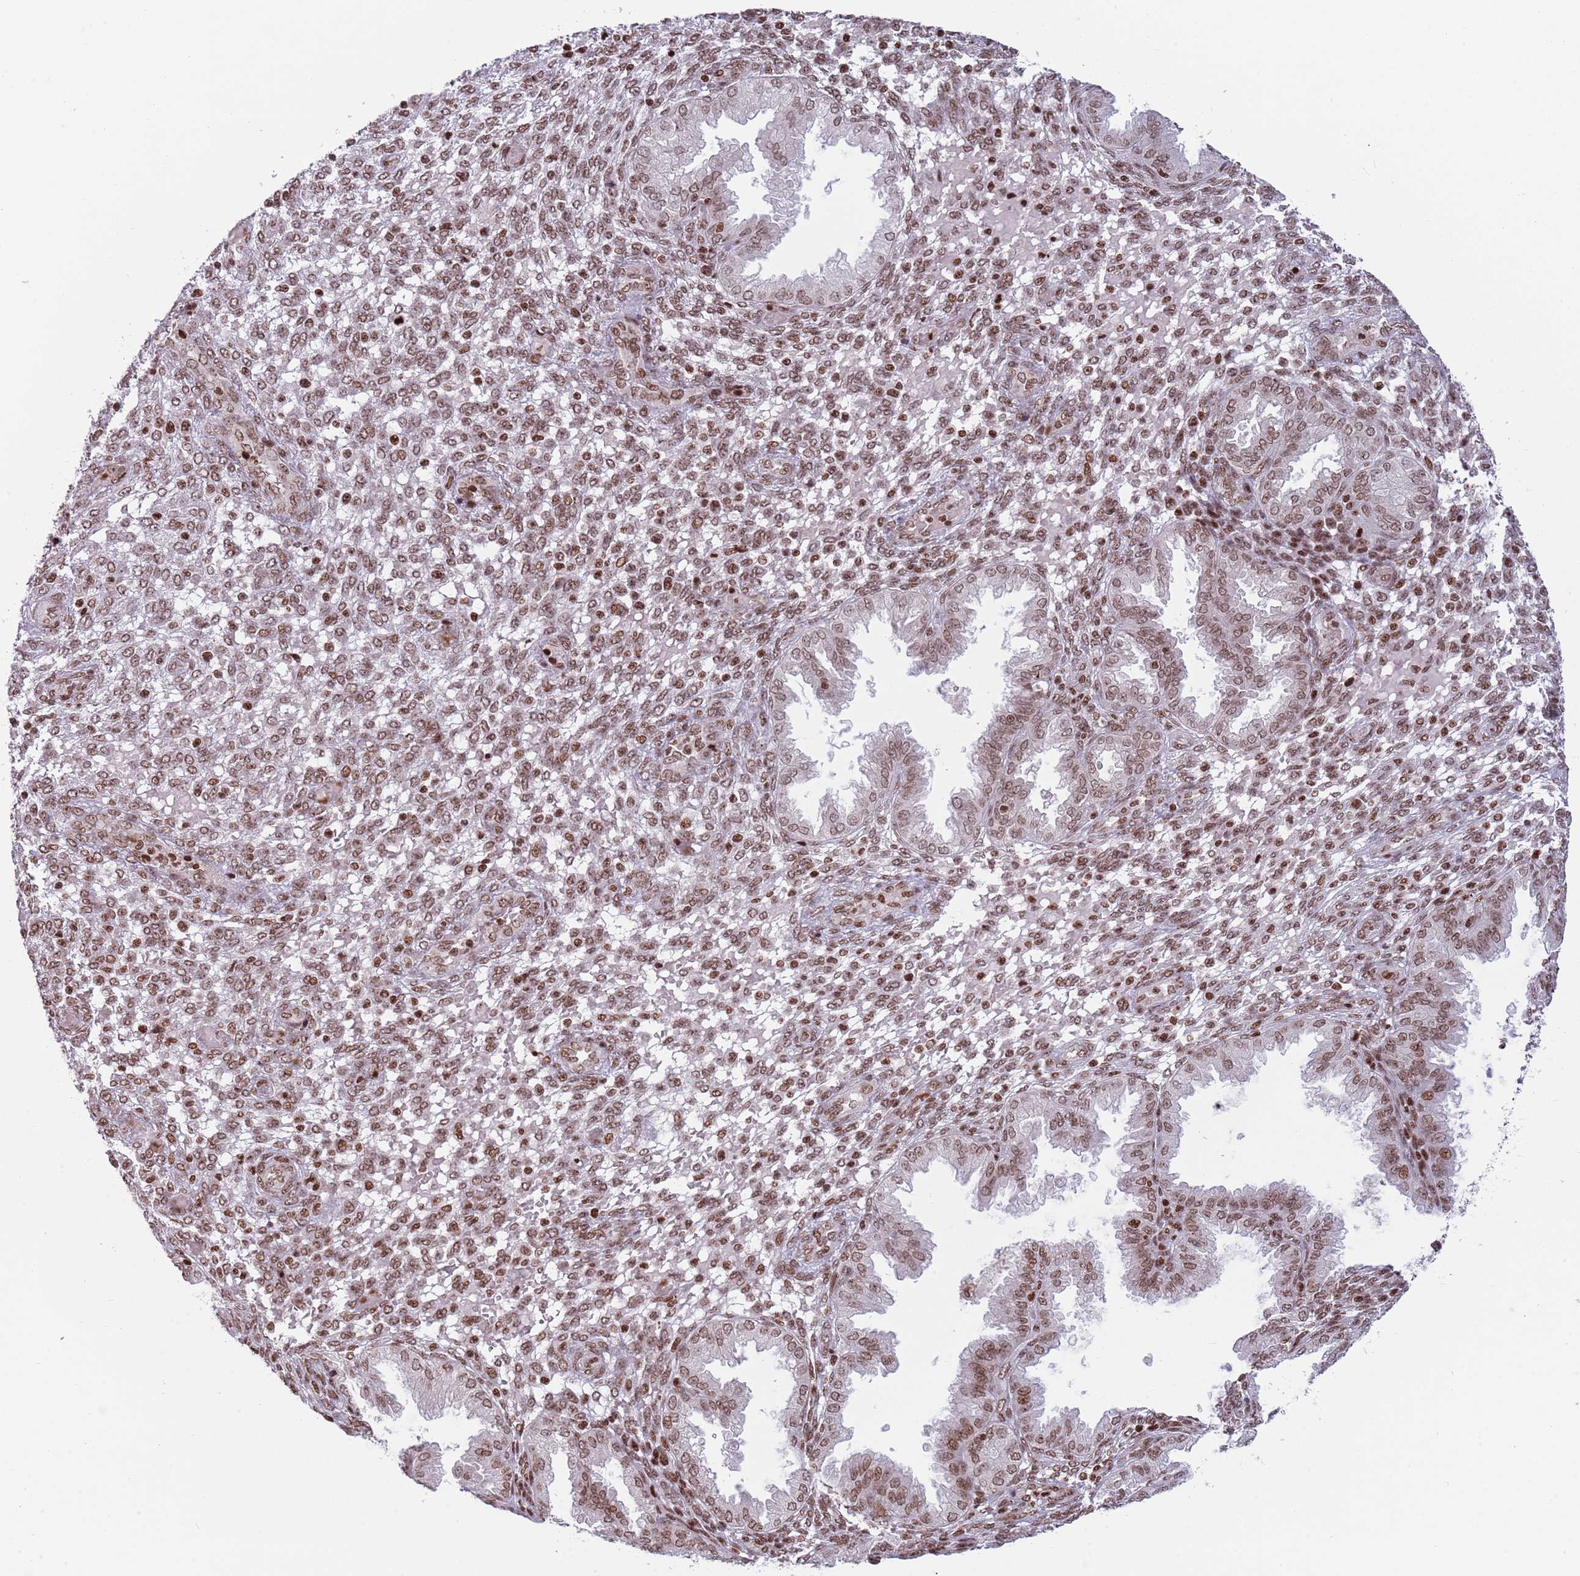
{"staining": {"intensity": "moderate", "quantity": ">75%", "location": "nuclear"}, "tissue": "endometrium", "cell_type": "Cells in endometrial stroma", "image_type": "normal", "snomed": [{"axis": "morphology", "description": "Normal tissue, NOS"}, {"axis": "topography", "description": "Endometrium"}], "caption": "Cells in endometrial stroma show medium levels of moderate nuclear positivity in approximately >75% of cells in normal human endometrium.", "gene": "SH3RF3", "patient": {"sex": "female", "age": 33}}